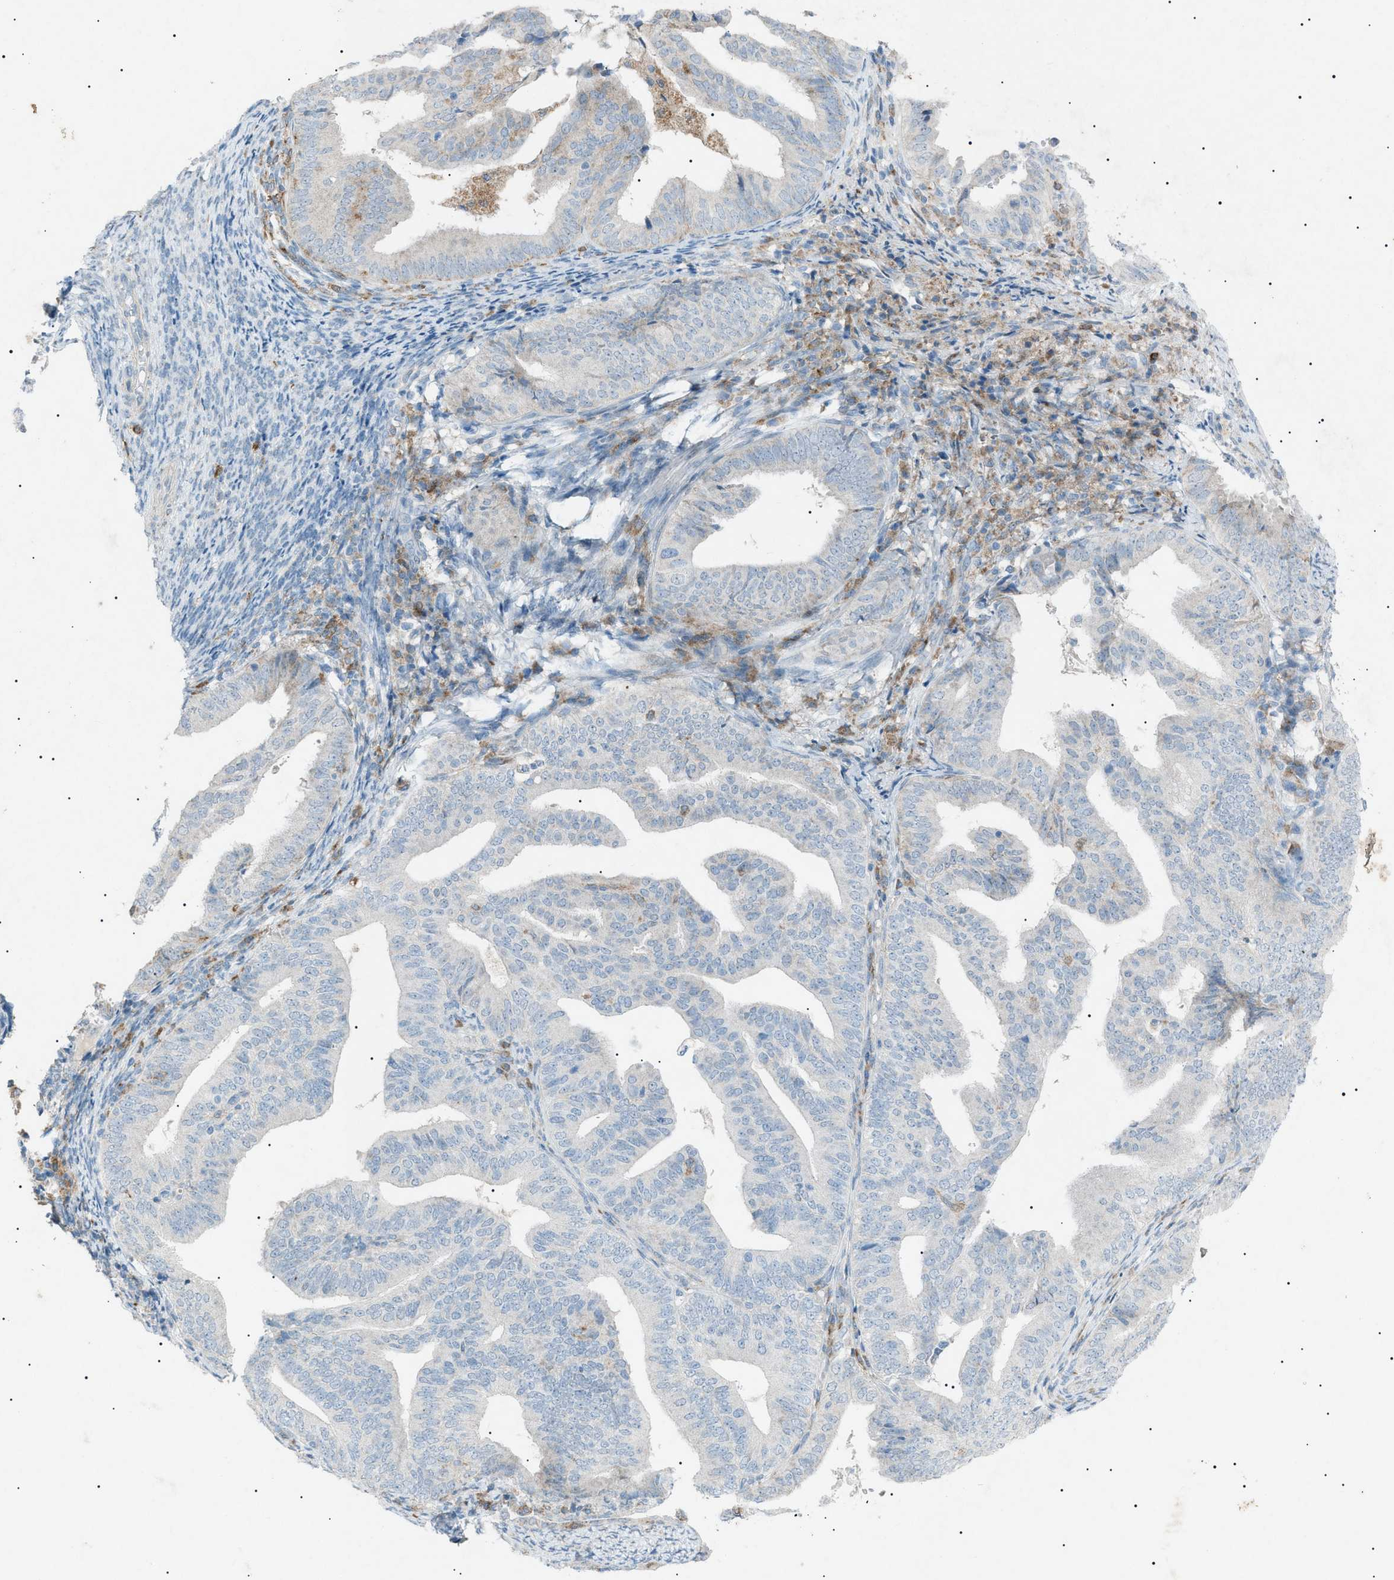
{"staining": {"intensity": "weak", "quantity": "<25%", "location": "cytoplasmic/membranous"}, "tissue": "endometrial cancer", "cell_type": "Tumor cells", "image_type": "cancer", "snomed": [{"axis": "morphology", "description": "Adenocarcinoma, NOS"}, {"axis": "topography", "description": "Endometrium"}], "caption": "High power microscopy photomicrograph of an IHC photomicrograph of endometrial cancer, revealing no significant expression in tumor cells.", "gene": "BTK", "patient": {"sex": "female", "age": 58}}